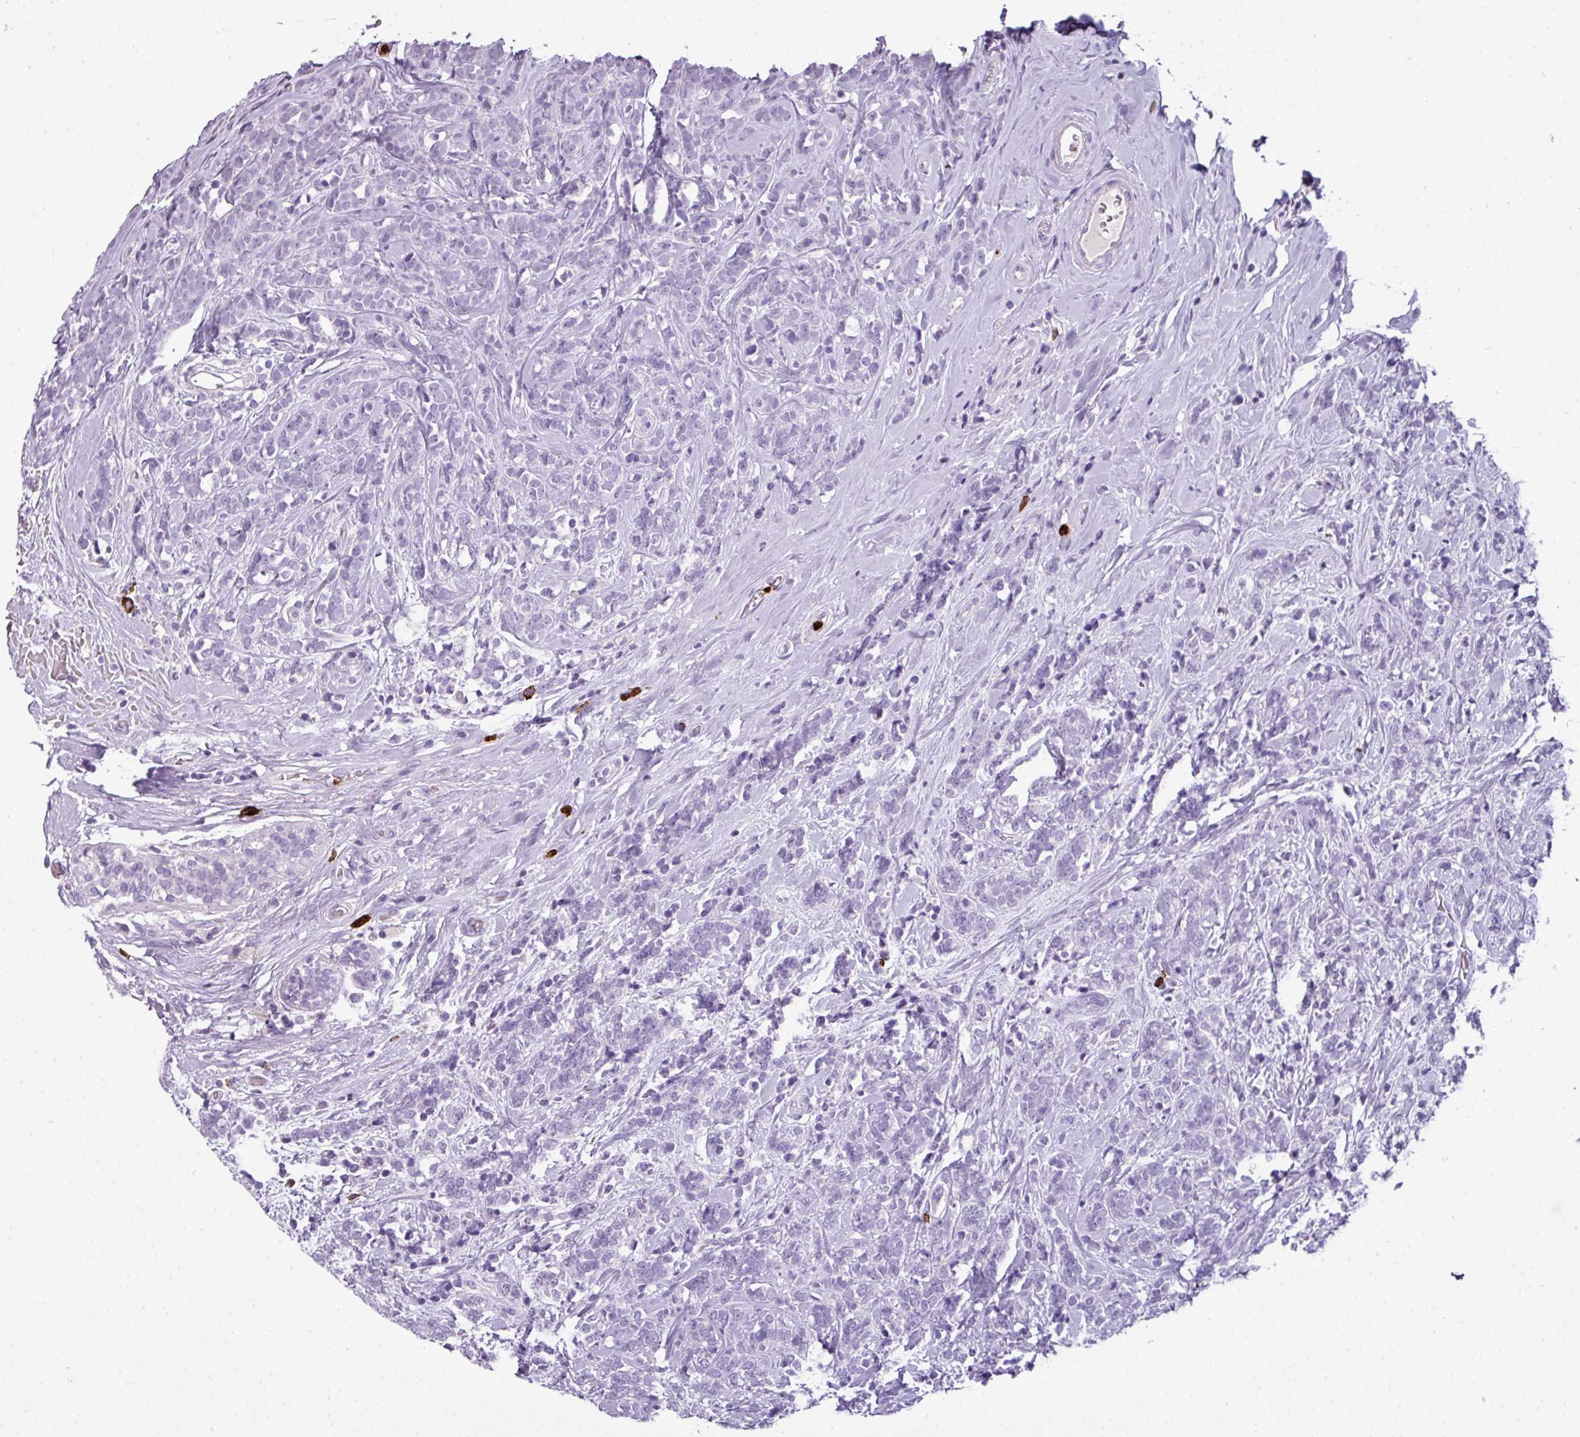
{"staining": {"intensity": "negative", "quantity": "none", "location": "none"}, "tissue": "breast cancer", "cell_type": "Tumor cells", "image_type": "cancer", "snomed": [{"axis": "morphology", "description": "Lobular carcinoma"}, {"axis": "topography", "description": "Breast"}], "caption": "High power microscopy photomicrograph of an immunohistochemistry micrograph of lobular carcinoma (breast), revealing no significant staining in tumor cells. The staining is performed using DAB (3,3'-diaminobenzidine) brown chromogen with nuclei counter-stained in using hematoxylin.", "gene": "CTSG", "patient": {"sex": "female", "age": 58}}